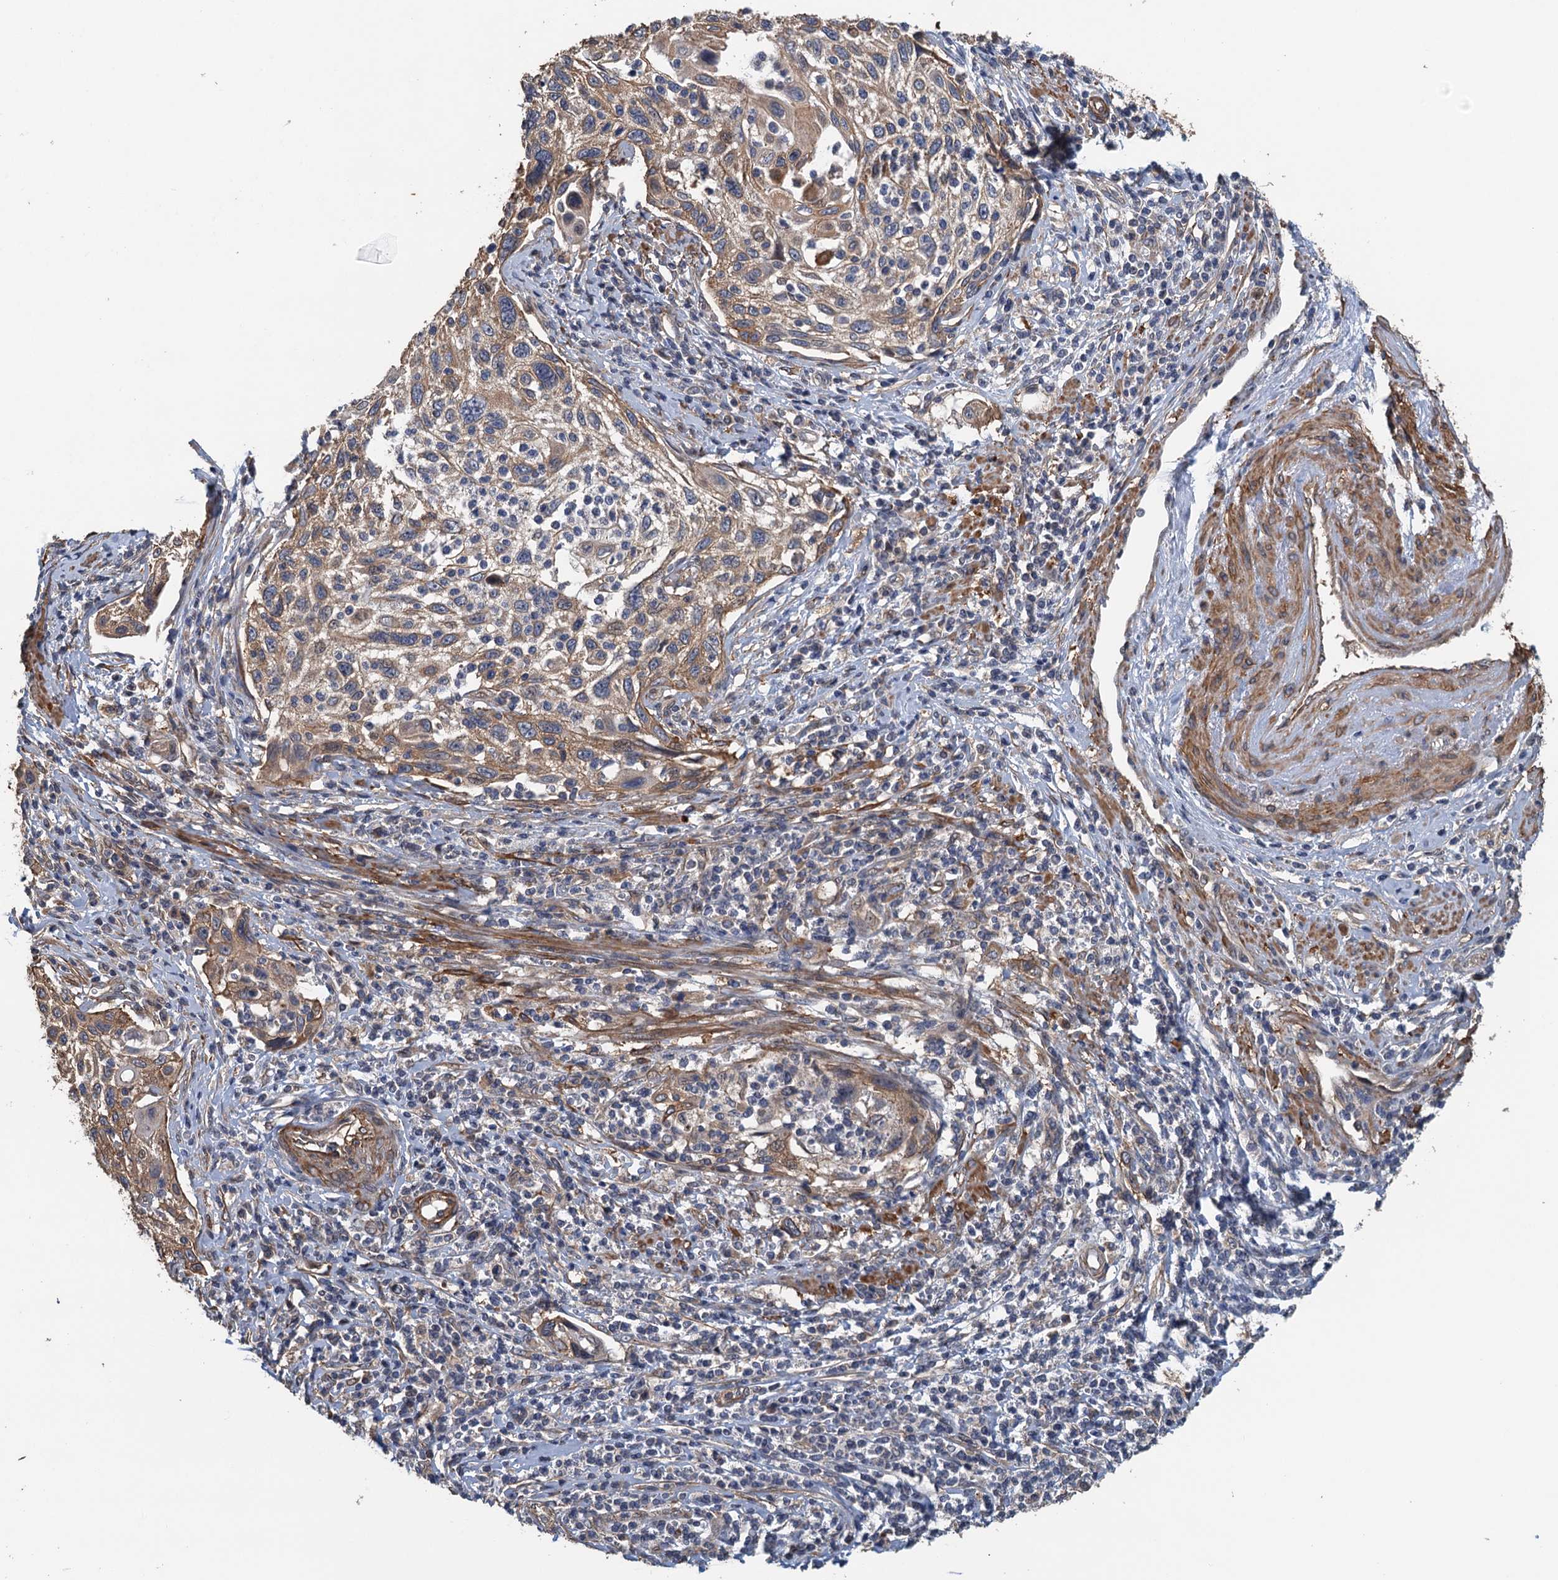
{"staining": {"intensity": "moderate", "quantity": ">75%", "location": "cytoplasmic/membranous"}, "tissue": "cervical cancer", "cell_type": "Tumor cells", "image_type": "cancer", "snomed": [{"axis": "morphology", "description": "Squamous cell carcinoma, NOS"}, {"axis": "topography", "description": "Cervix"}], "caption": "The immunohistochemical stain shows moderate cytoplasmic/membranous positivity in tumor cells of cervical cancer (squamous cell carcinoma) tissue. The staining was performed using DAB to visualize the protein expression in brown, while the nuclei were stained in blue with hematoxylin (Magnification: 20x).", "gene": "MEAK7", "patient": {"sex": "female", "age": 70}}